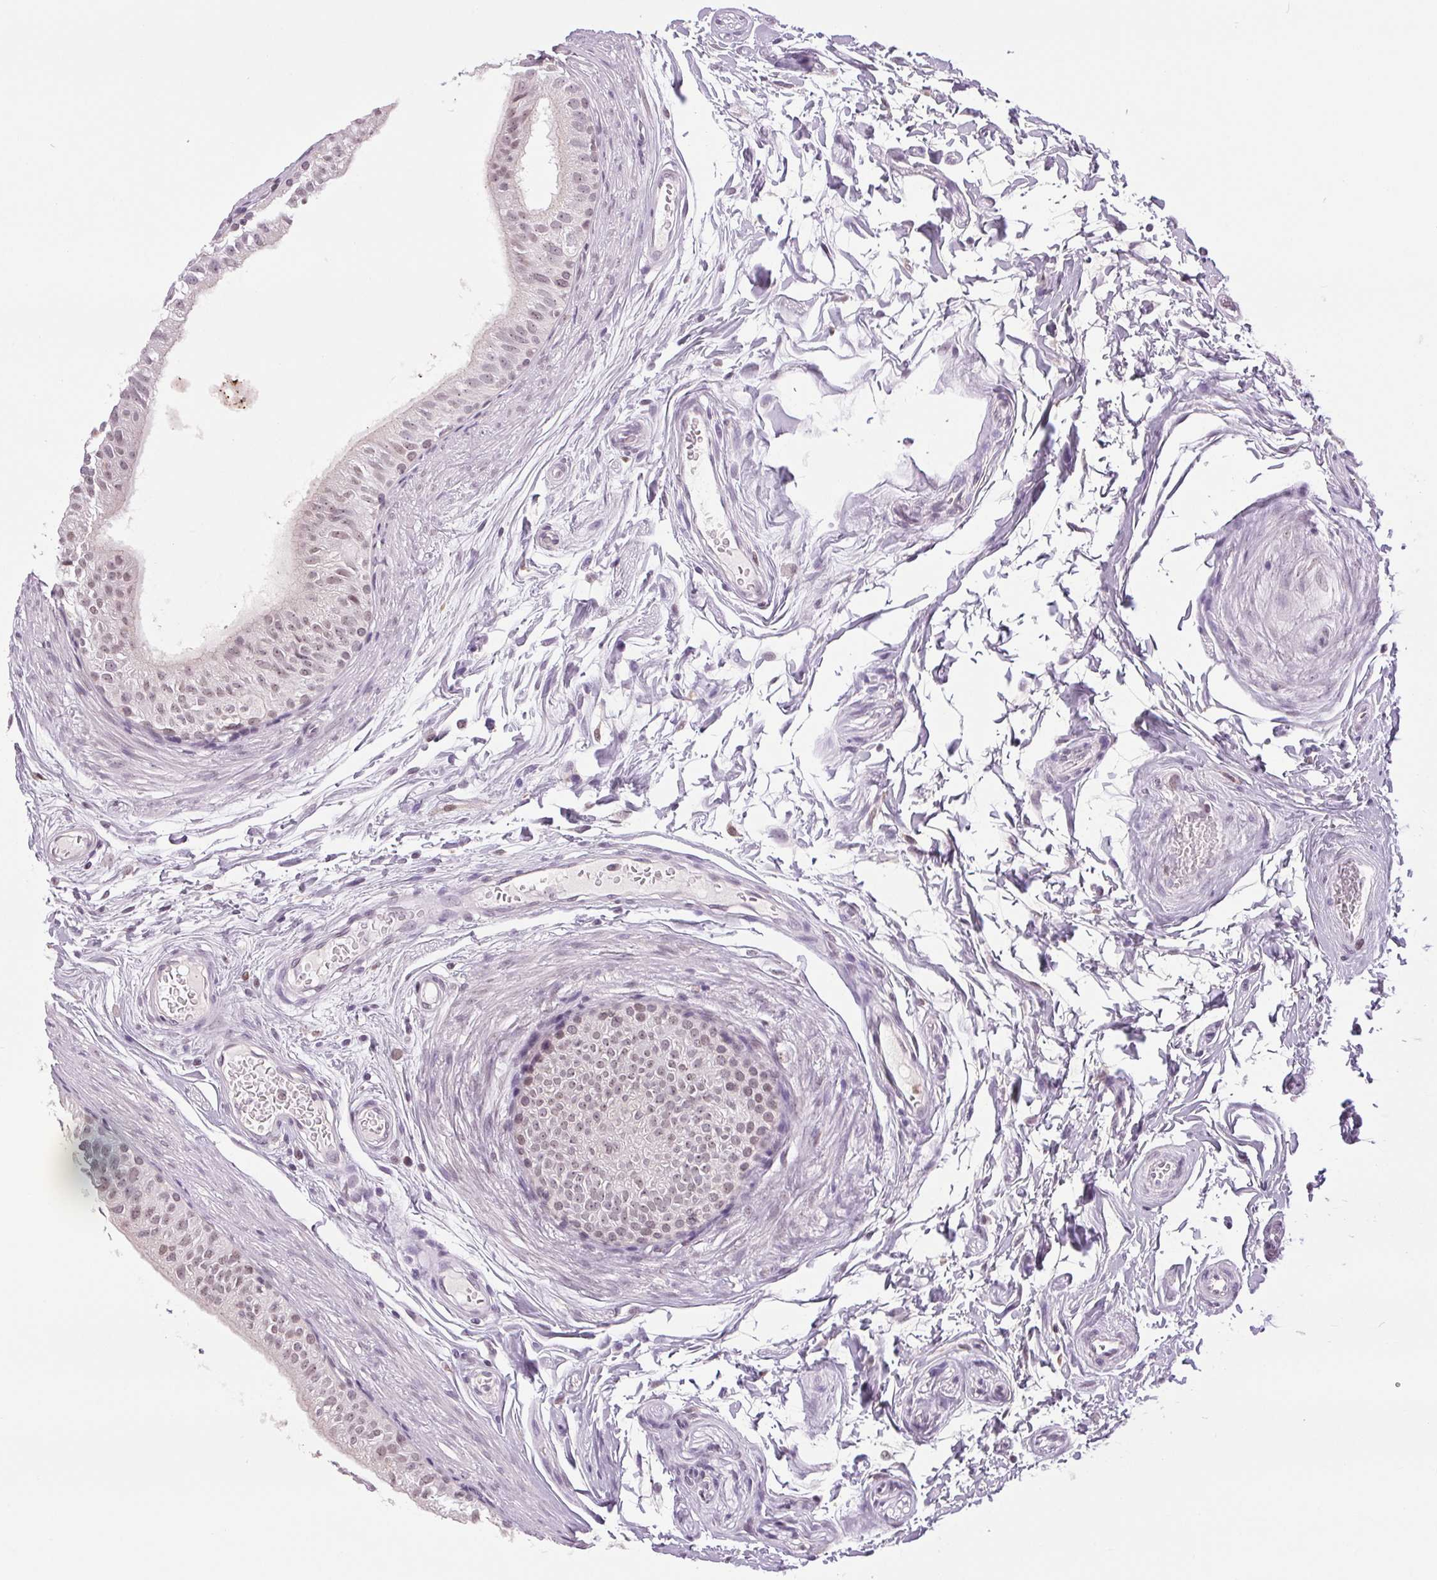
{"staining": {"intensity": "moderate", "quantity": "25%-75%", "location": "nuclear"}, "tissue": "epididymis", "cell_type": "Glandular cells", "image_type": "normal", "snomed": [{"axis": "morphology", "description": "Normal tissue, NOS"}, {"axis": "topography", "description": "Epididymis"}], "caption": "Protein expression analysis of unremarkable epididymis shows moderate nuclear staining in about 25%-75% of glandular cells.", "gene": "SMIM6", "patient": {"sex": "male", "age": 36}}